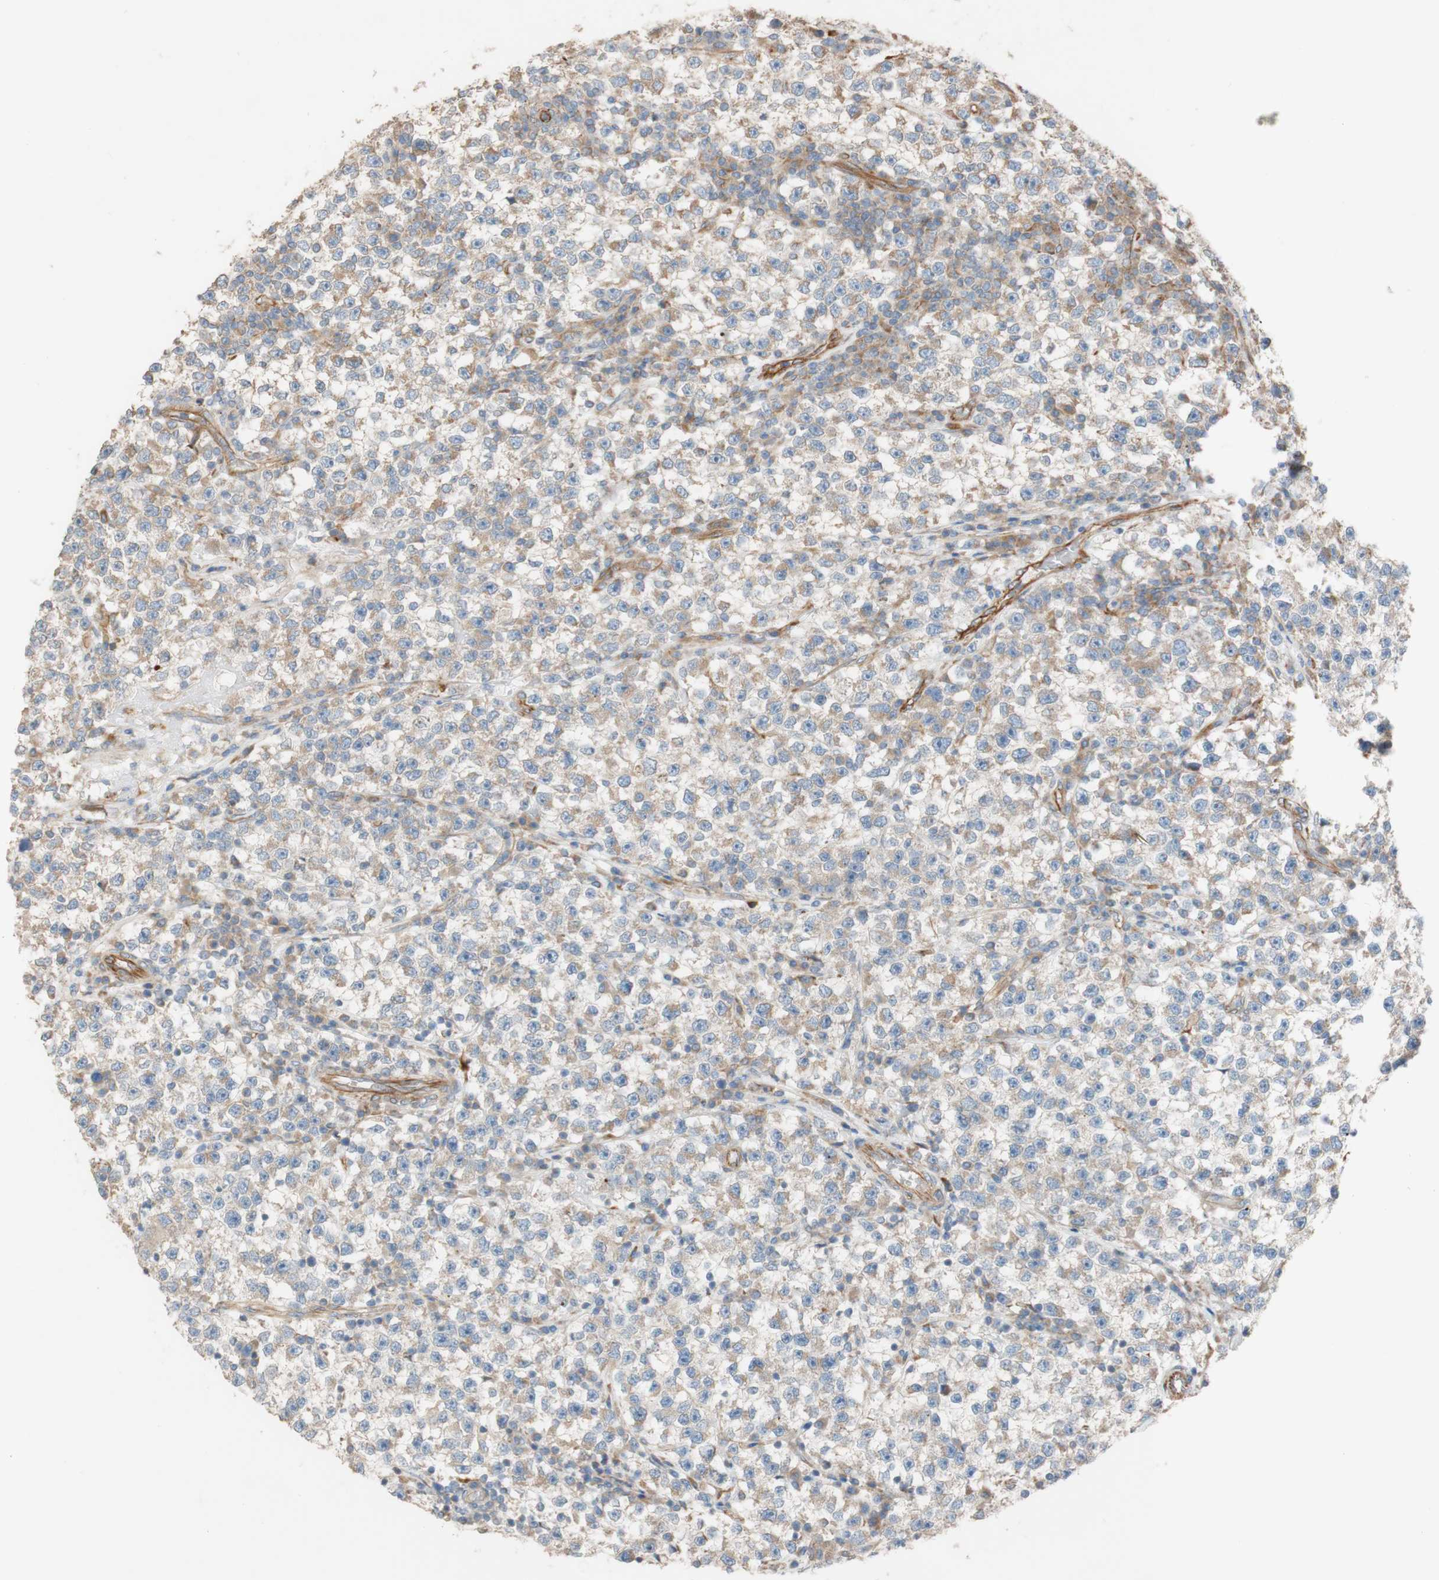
{"staining": {"intensity": "moderate", "quantity": ">75%", "location": "cytoplasmic/membranous"}, "tissue": "testis cancer", "cell_type": "Tumor cells", "image_type": "cancer", "snomed": [{"axis": "morphology", "description": "Seminoma, NOS"}, {"axis": "topography", "description": "Testis"}], "caption": "Human testis cancer (seminoma) stained for a protein (brown) shows moderate cytoplasmic/membranous positive staining in approximately >75% of tumor cells.", "gene": "C1orf43", "patient": {"sex": "male", "age": 22}}